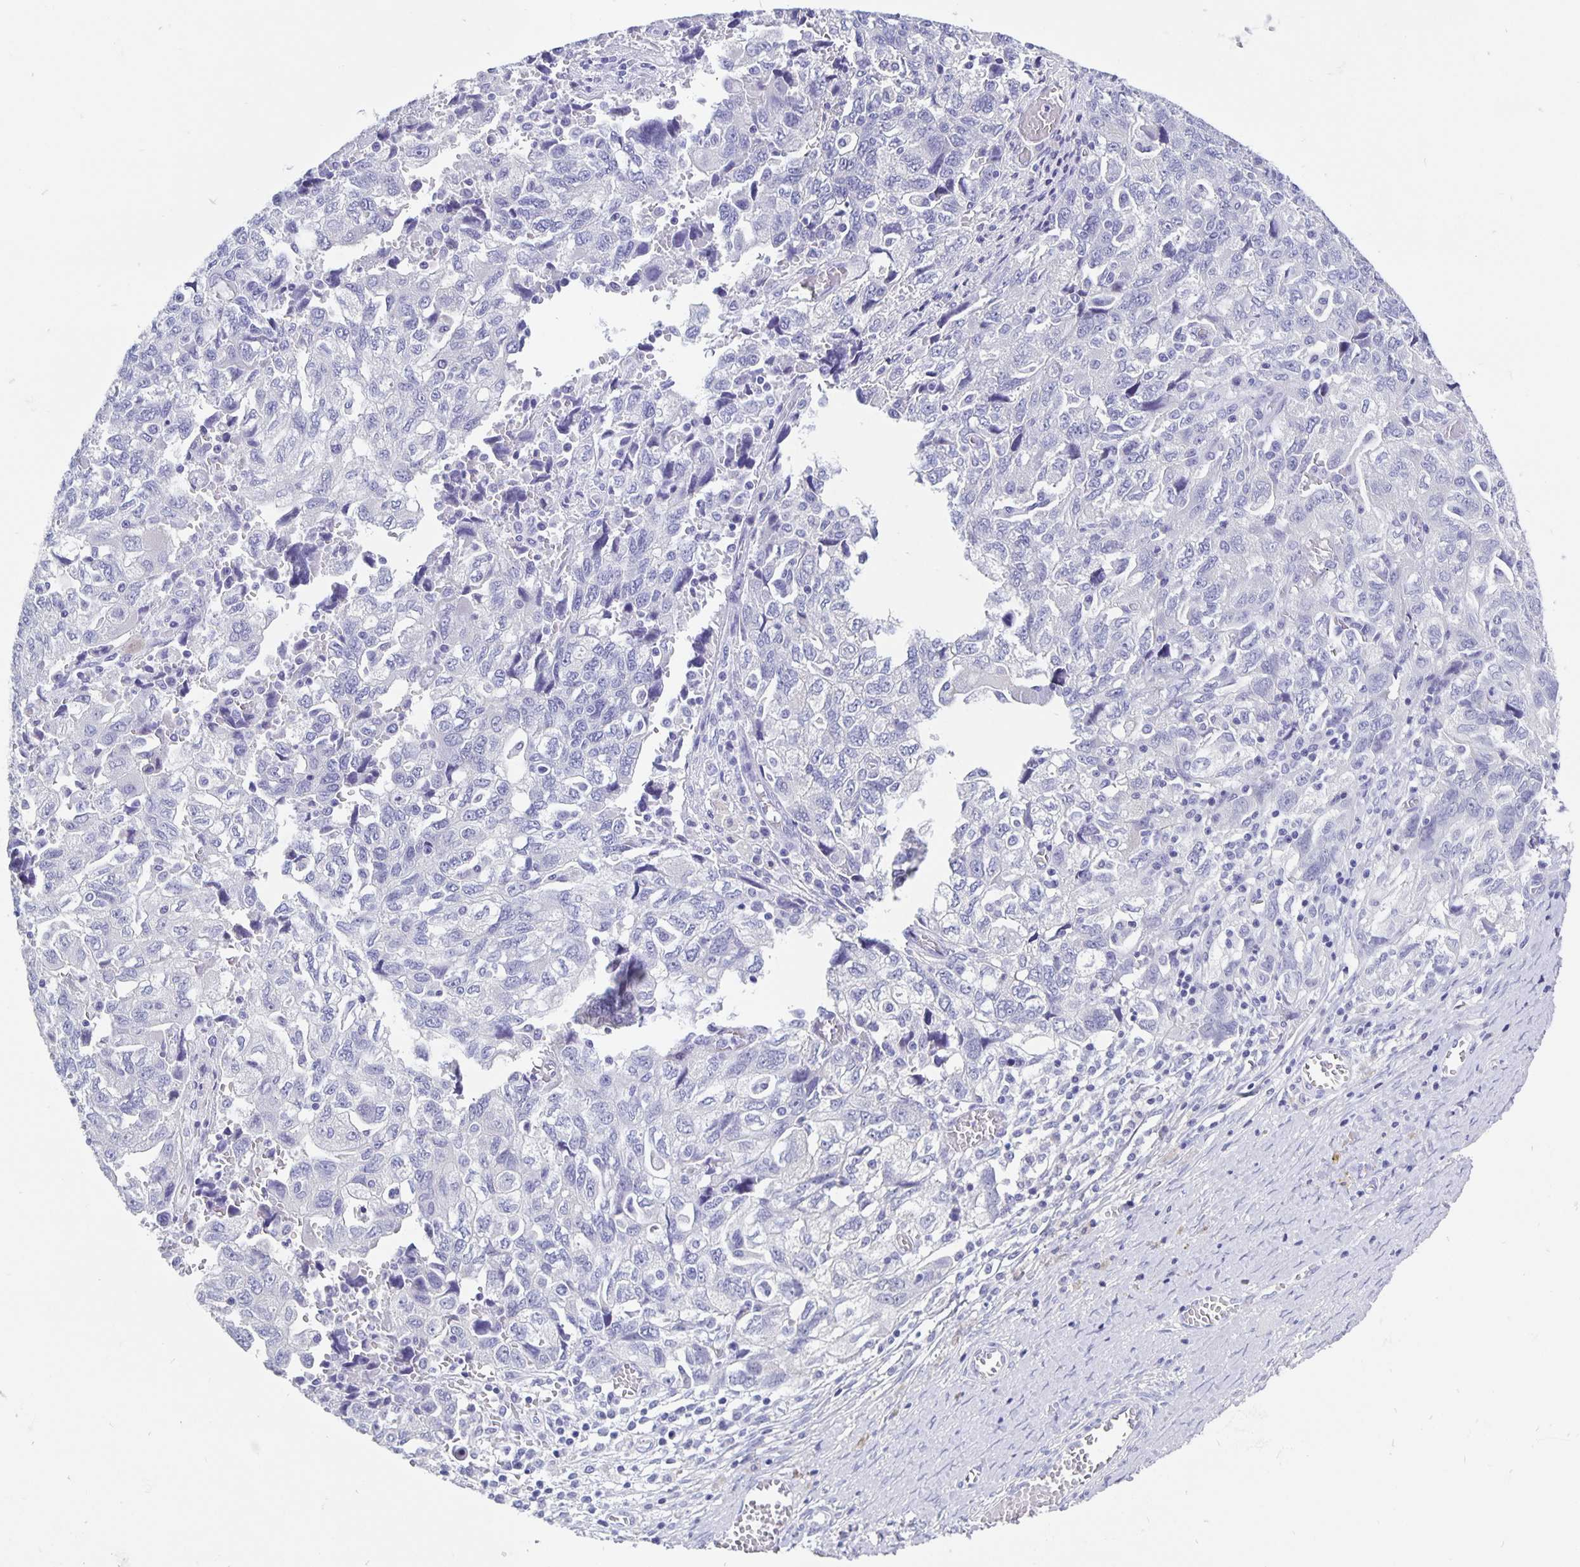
{"staining": {"intensity": "negative", "quantity": "none", "location": "none"}, "tissue": "ovarian cancer", "cell_type": "Tumor cells", "image_type": "cancer", "snomed": [{"axis": "morphology", "description": "Carcinoma, NOS"}, {"axis": "morphology", "description": "Cystadenocarcinoma, serous, NOS"}, {"axis": "topography", "description": "Ovary"}], "caption": "DAB immunohistochemical staining of ovarian cancer (serous cystadenocarcinoma) shows no significant expression in tumor cells. (Brightfield microscopy of DAB (3,3'-diaminobenzidine) immunohistochemistry (IHC) at high magnification).", "gene": "ODF3B", "patient": {"sex": "female", "age": 69}}